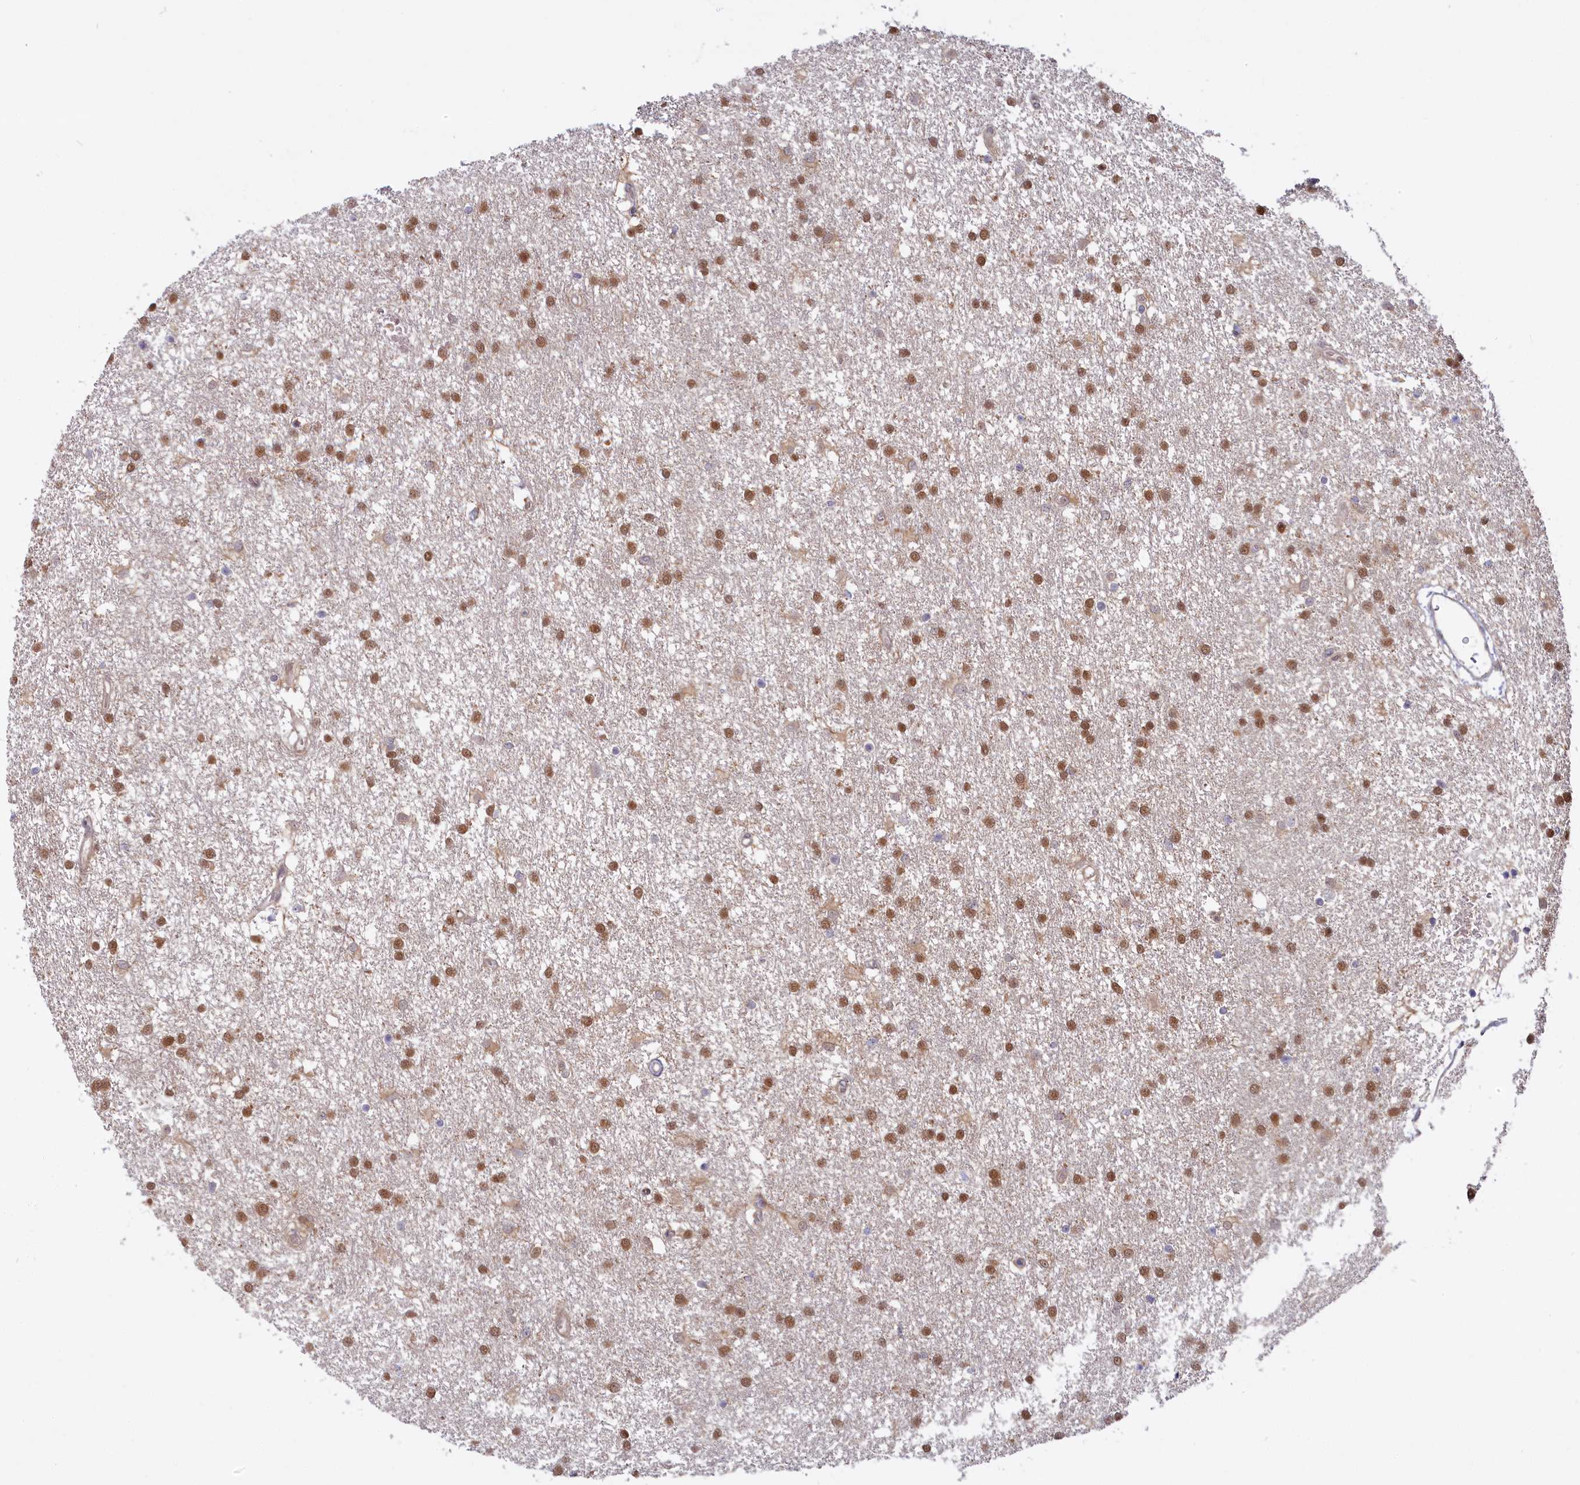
{"staining": {"intensity": "moderate", "quantity": ">75%", "location": "nuclear"}, "tissue": "glioma", "cell_type": "Tumor cells", "image_type": "cancer", "snomed": [{"axis": "morphology", "description": "Glioma, malignant, High grade"}, {"axis": "topography", "description": "Brain"}], "caption": "Immunohistochemical staining of glioma displays medium levels of moderate nuclear protein positivity in about >75% of tumor cells.", "gene": "FCSK", "patient": {"sex": "male", "age": 77}}